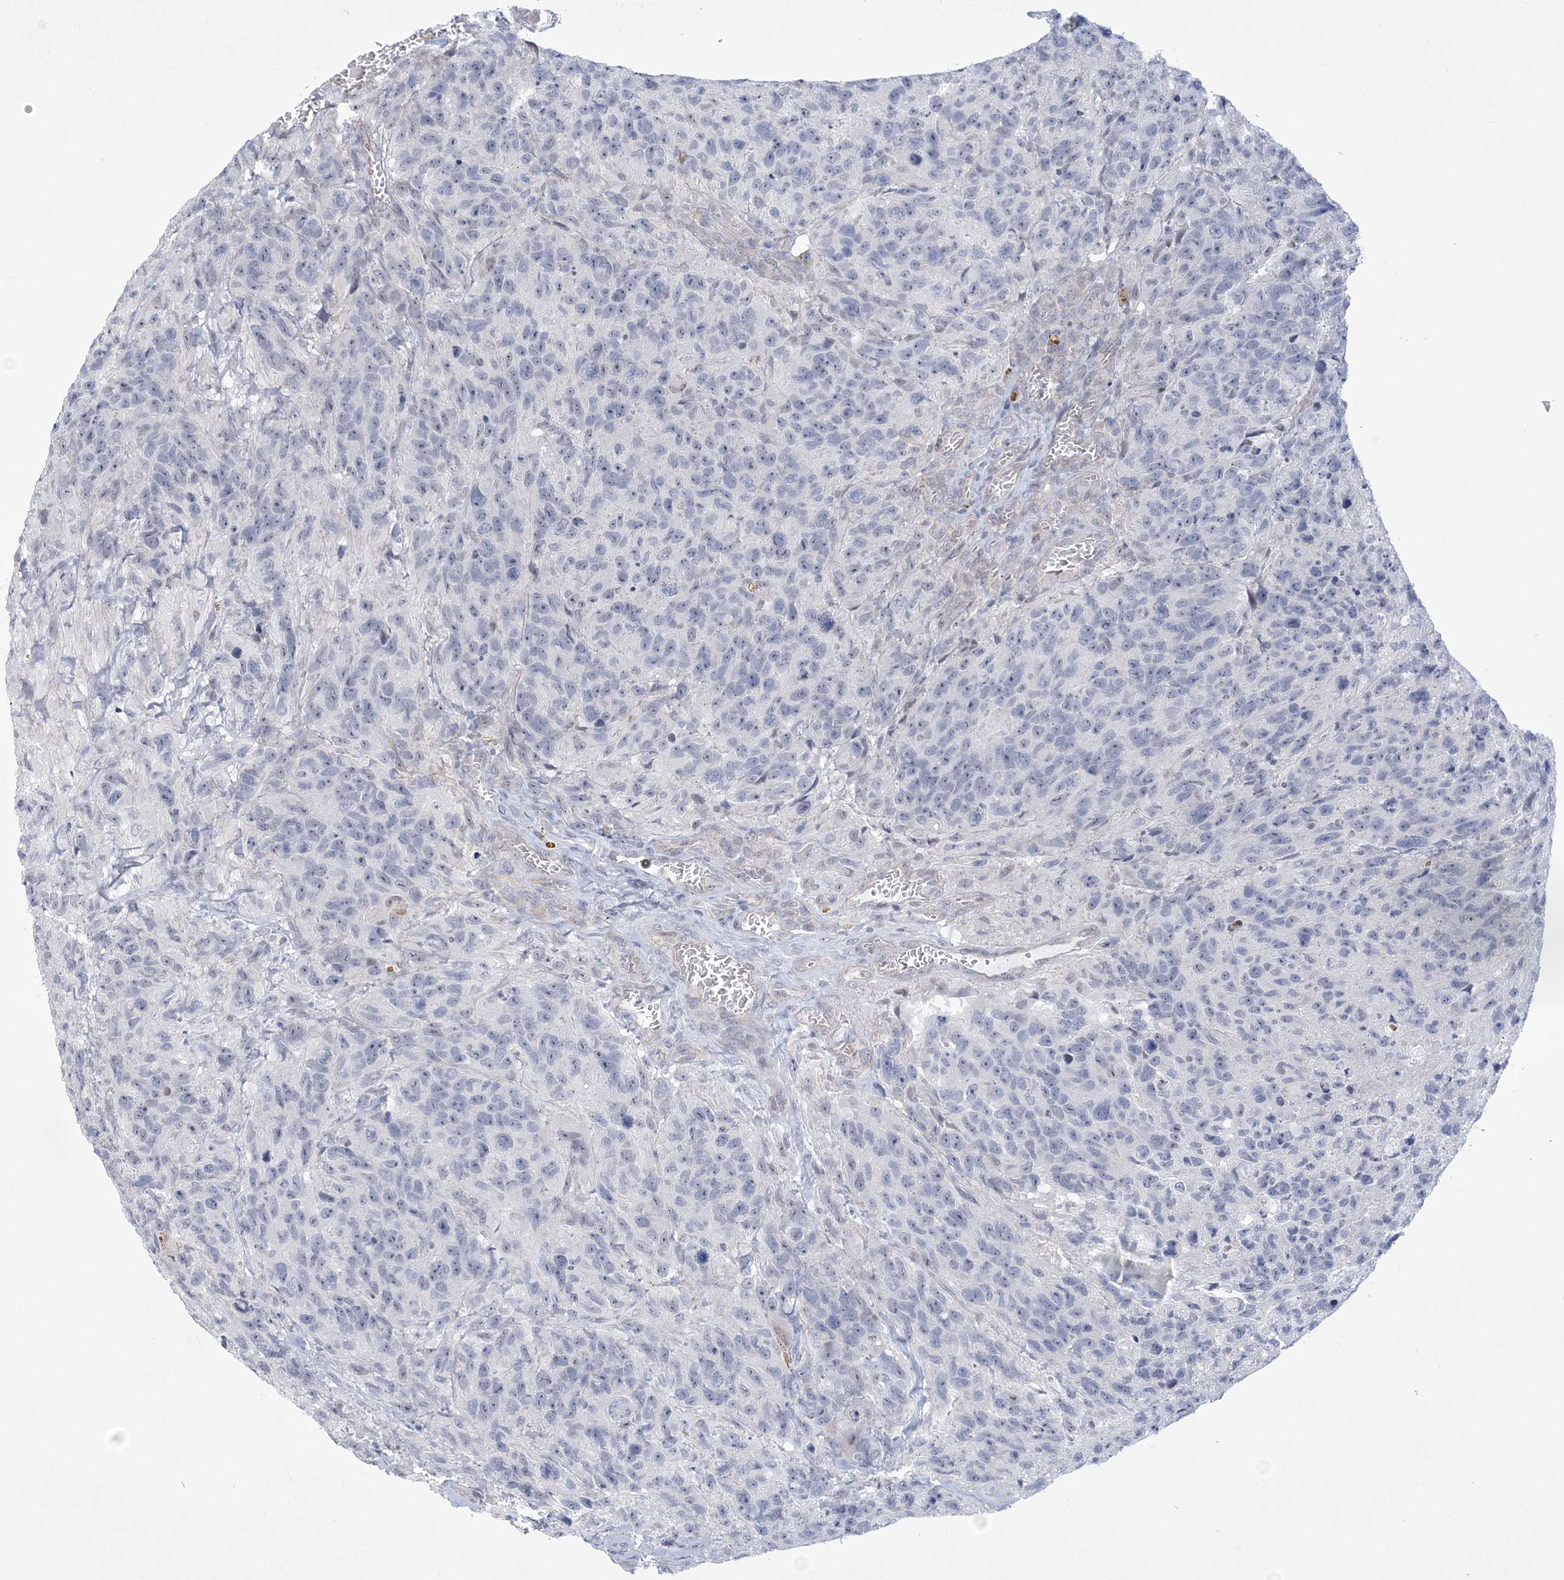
{"staining": {"intensity": "negative", "quantity": "none", "location": "none"}, "tissue": "glioma", "cell_type": "Tumor cells", "image_type": "cancer", "snomed": [{"axis": "morphology", "description": "Glioma, malignant, High grade"}, {"axis": "topography", "description": "Brain"}], "caption": "DAB (3,3'-diaminobenzidine) immunohistochemical staining of human glioma reveals no significant positivity in tumor cells.", "gene": "HOMEZ", "patient": {"sex": "male", "age": 69}}